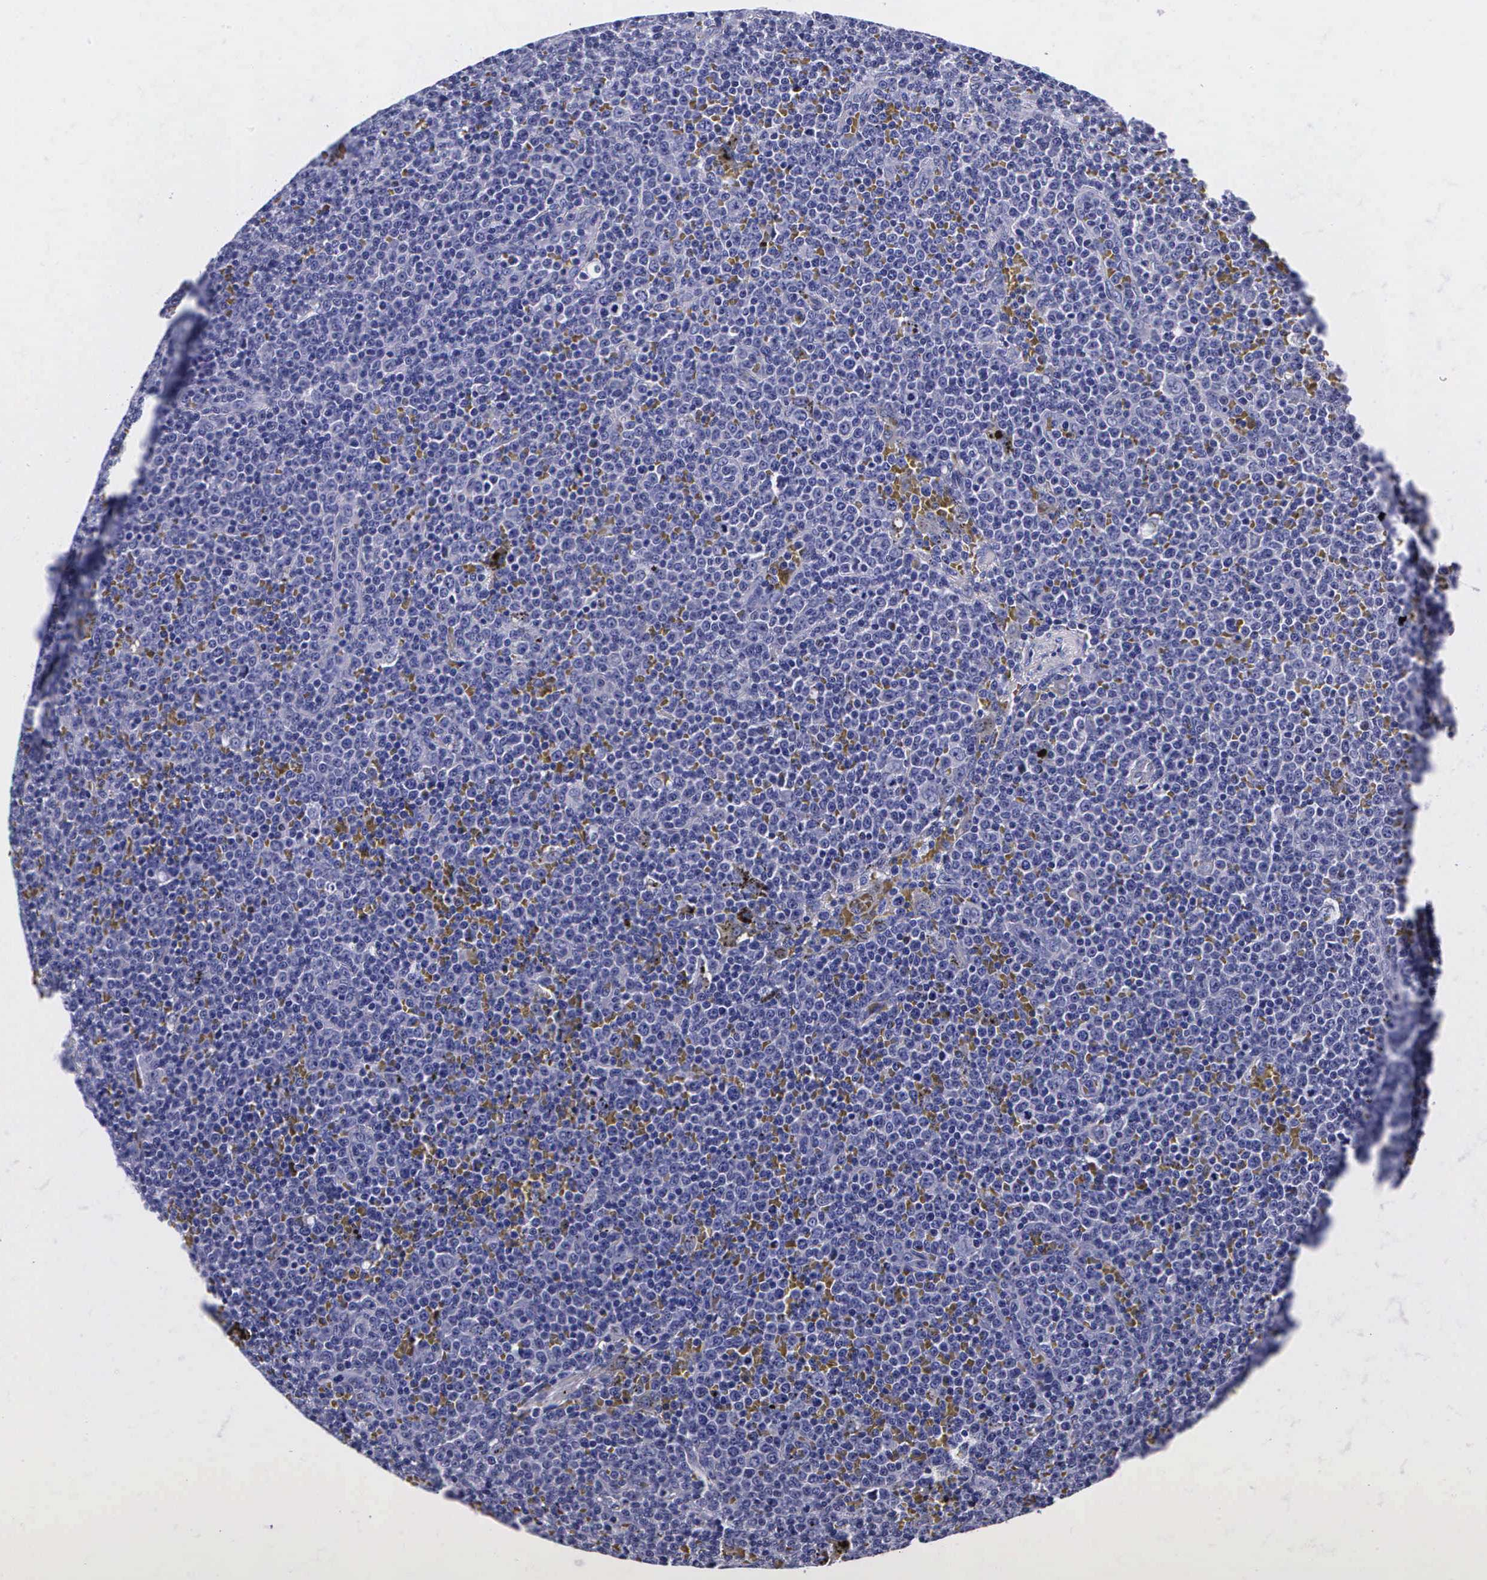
{"staining": {"intensity": "negative", "quantity": "none", "location": "none"}, "tissue": "lymphoma", "cell_type": "Tumor cells", "image_type": "cancer", "snomed": [{"axis": "morphology", "description": "Malignant lymphoma, non-Hodgkin's type, Low grade"}, {"axis": "topography", "description": "Lymph node"}], "caption": "Human low-grade malignant lymphoma, non-Hodgkin's type stained for a protein using immunohistochemistry (IHC) exhibits no positivity in tumor cells.", "gene": "ENO2", "patient": {"sex": "male", "age": 50}}